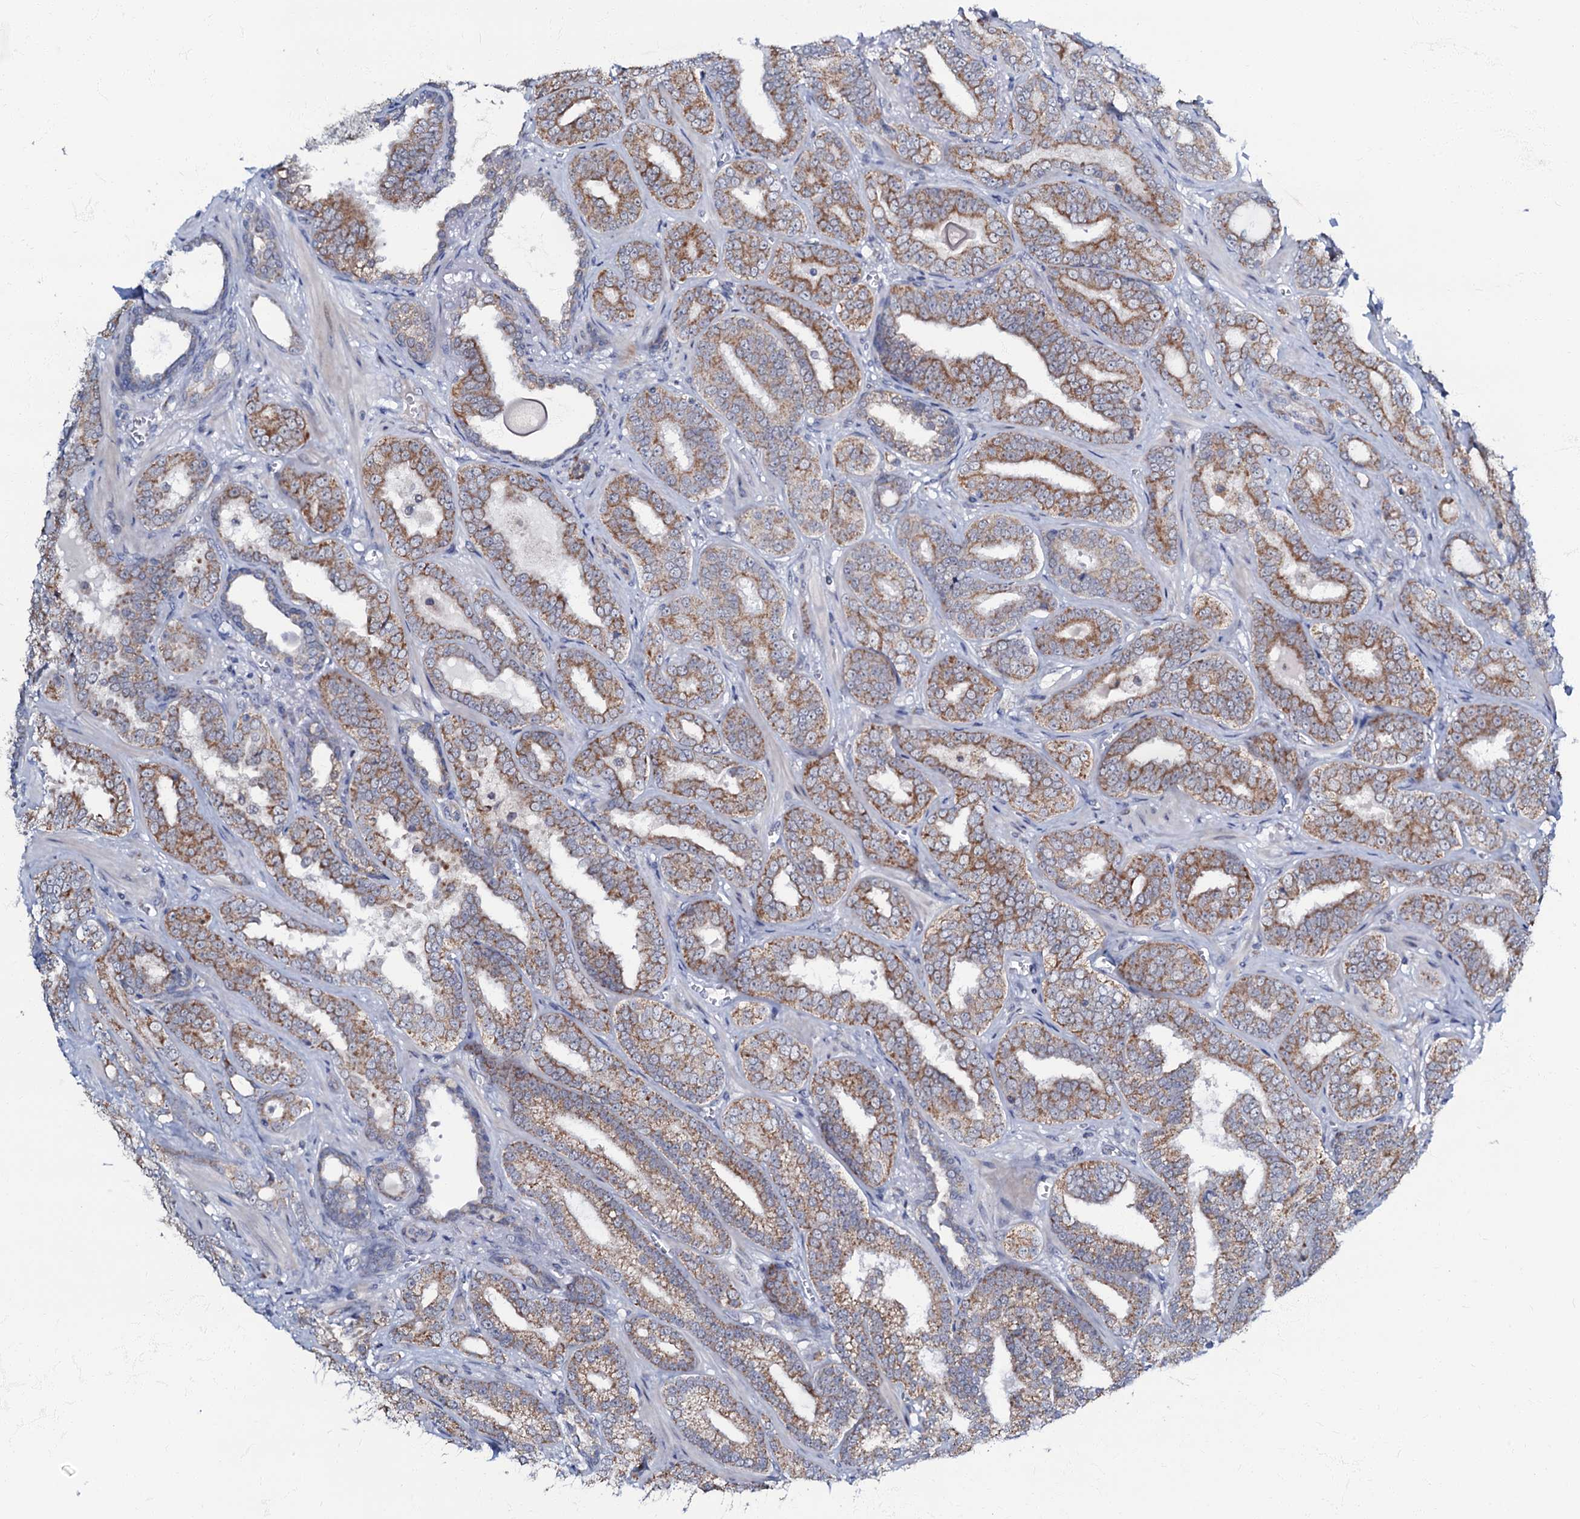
{"staining": {"intensity": "moderate", "quantity": ">75%", "location": "cytoplasmic/membranous"}, "tissue": "prostate cancer", "cell_type": "Tumor cells", "image_type": "cancer", "snomed": [{"axis": "morphology", "description": "Adenocarcinoma, High grade"}, {"axis": "topography", "description": "Prostate and seminal vesicle, NOS"}], "caption": "DAB (3,3'-diaminobenzidine) immunohistochemical staining of prostate cancer shows moderate cytoplasmic/membranous protein positivity in approximately >75% of tumor cells. The protein is shown in brown color, while the nuclei are stained blue.", "gene": "MRPL51", "patient": {"sex": "male", "age": 67}}